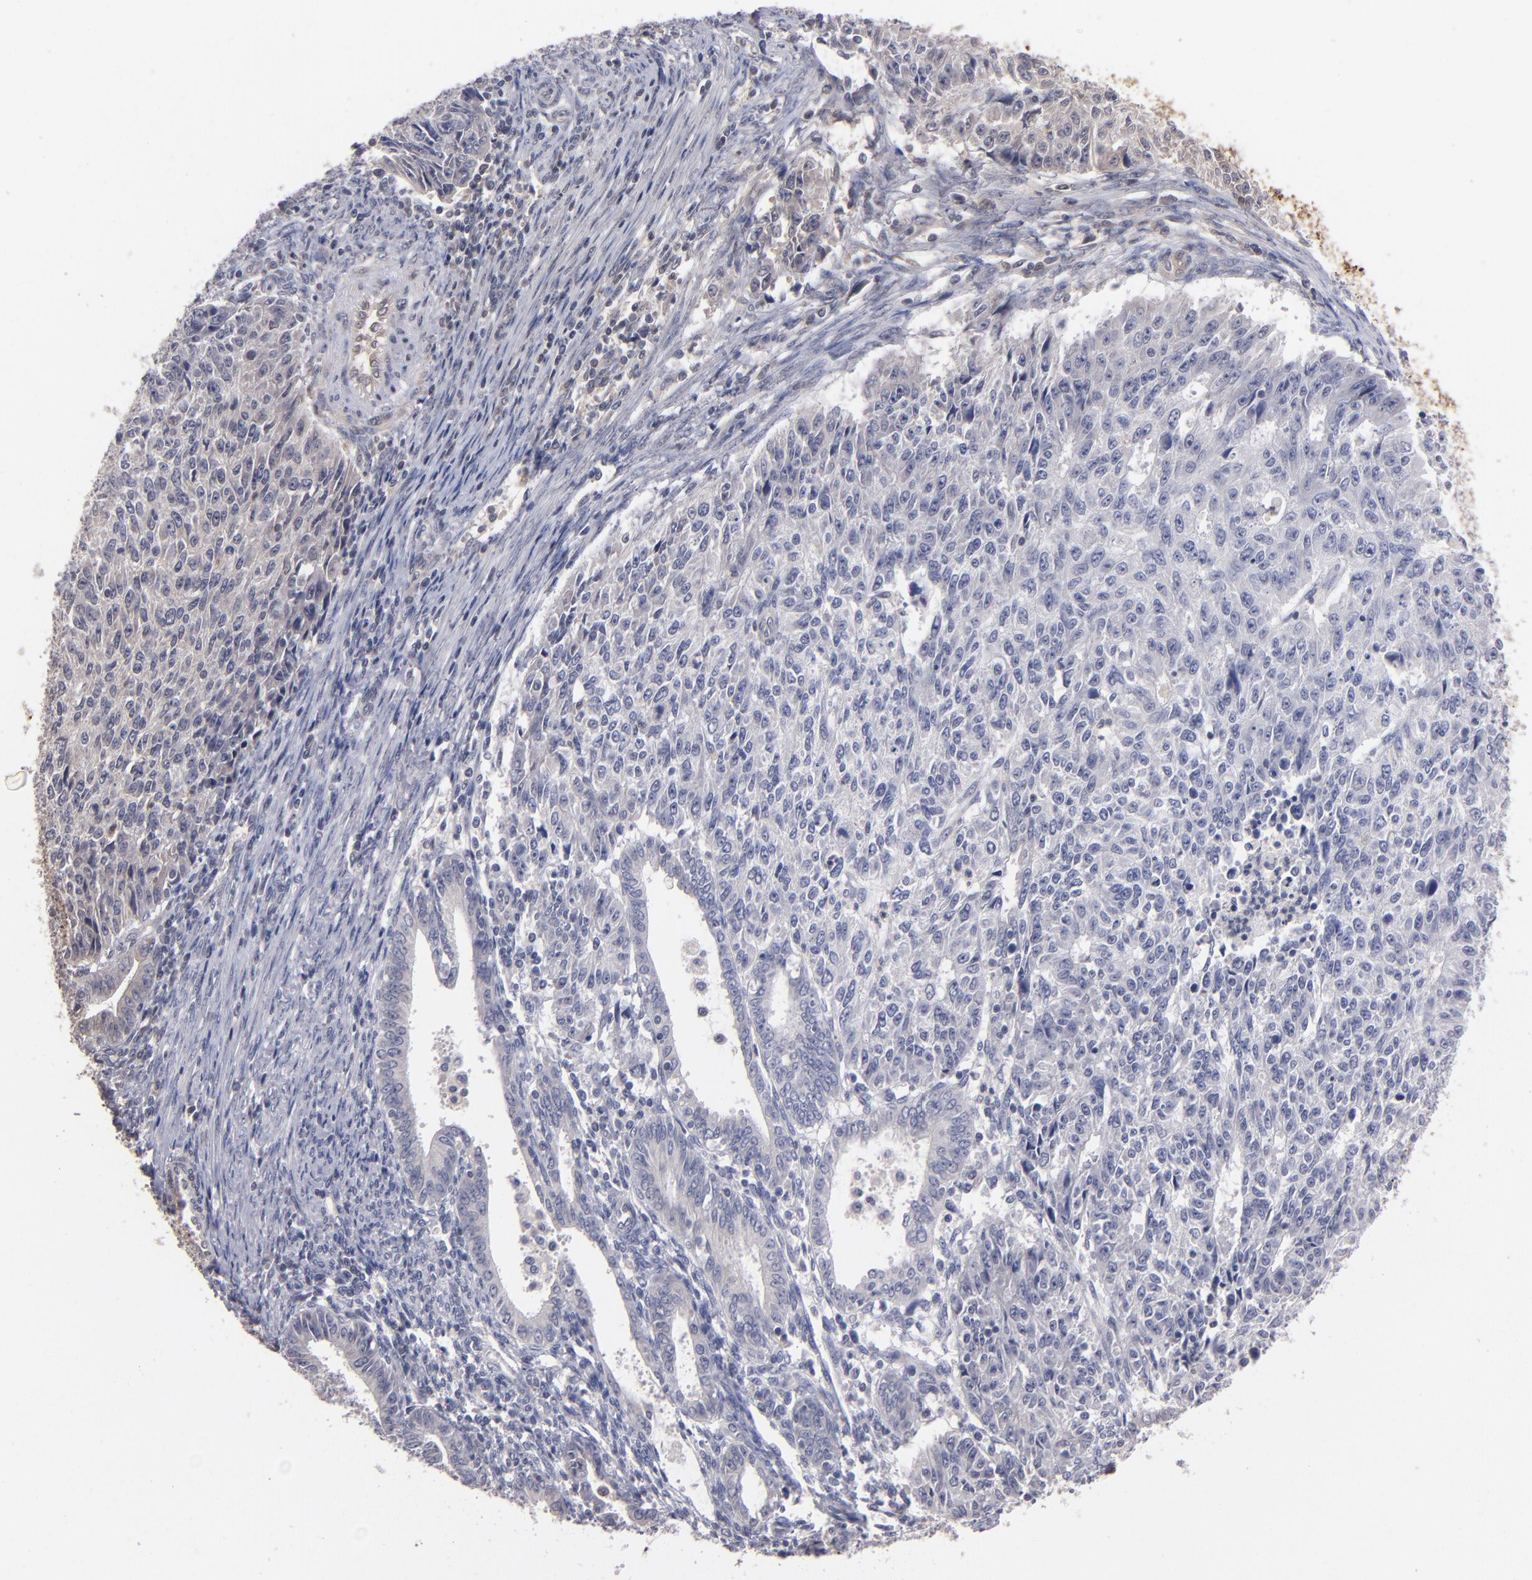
{"staining": {"intensity": "weak", "quantity": "<25%", "location": "cytoplasmic/membranous,nuclear"}, "tissue": "endometrial cancer", "cell_type": "Tumor cells", "image_type": "cancer", "snomed": [{"axis": "morphology", "description": "Adenocarcinoma, NOS"}, {"axis": "topography", "description": "Endometrium"}], "caption": "Tumor cells show no significant expression in endometrial adenocarcinoma.", "gene": "S100A1", "patient": {"sex": "female", "age": 42}}